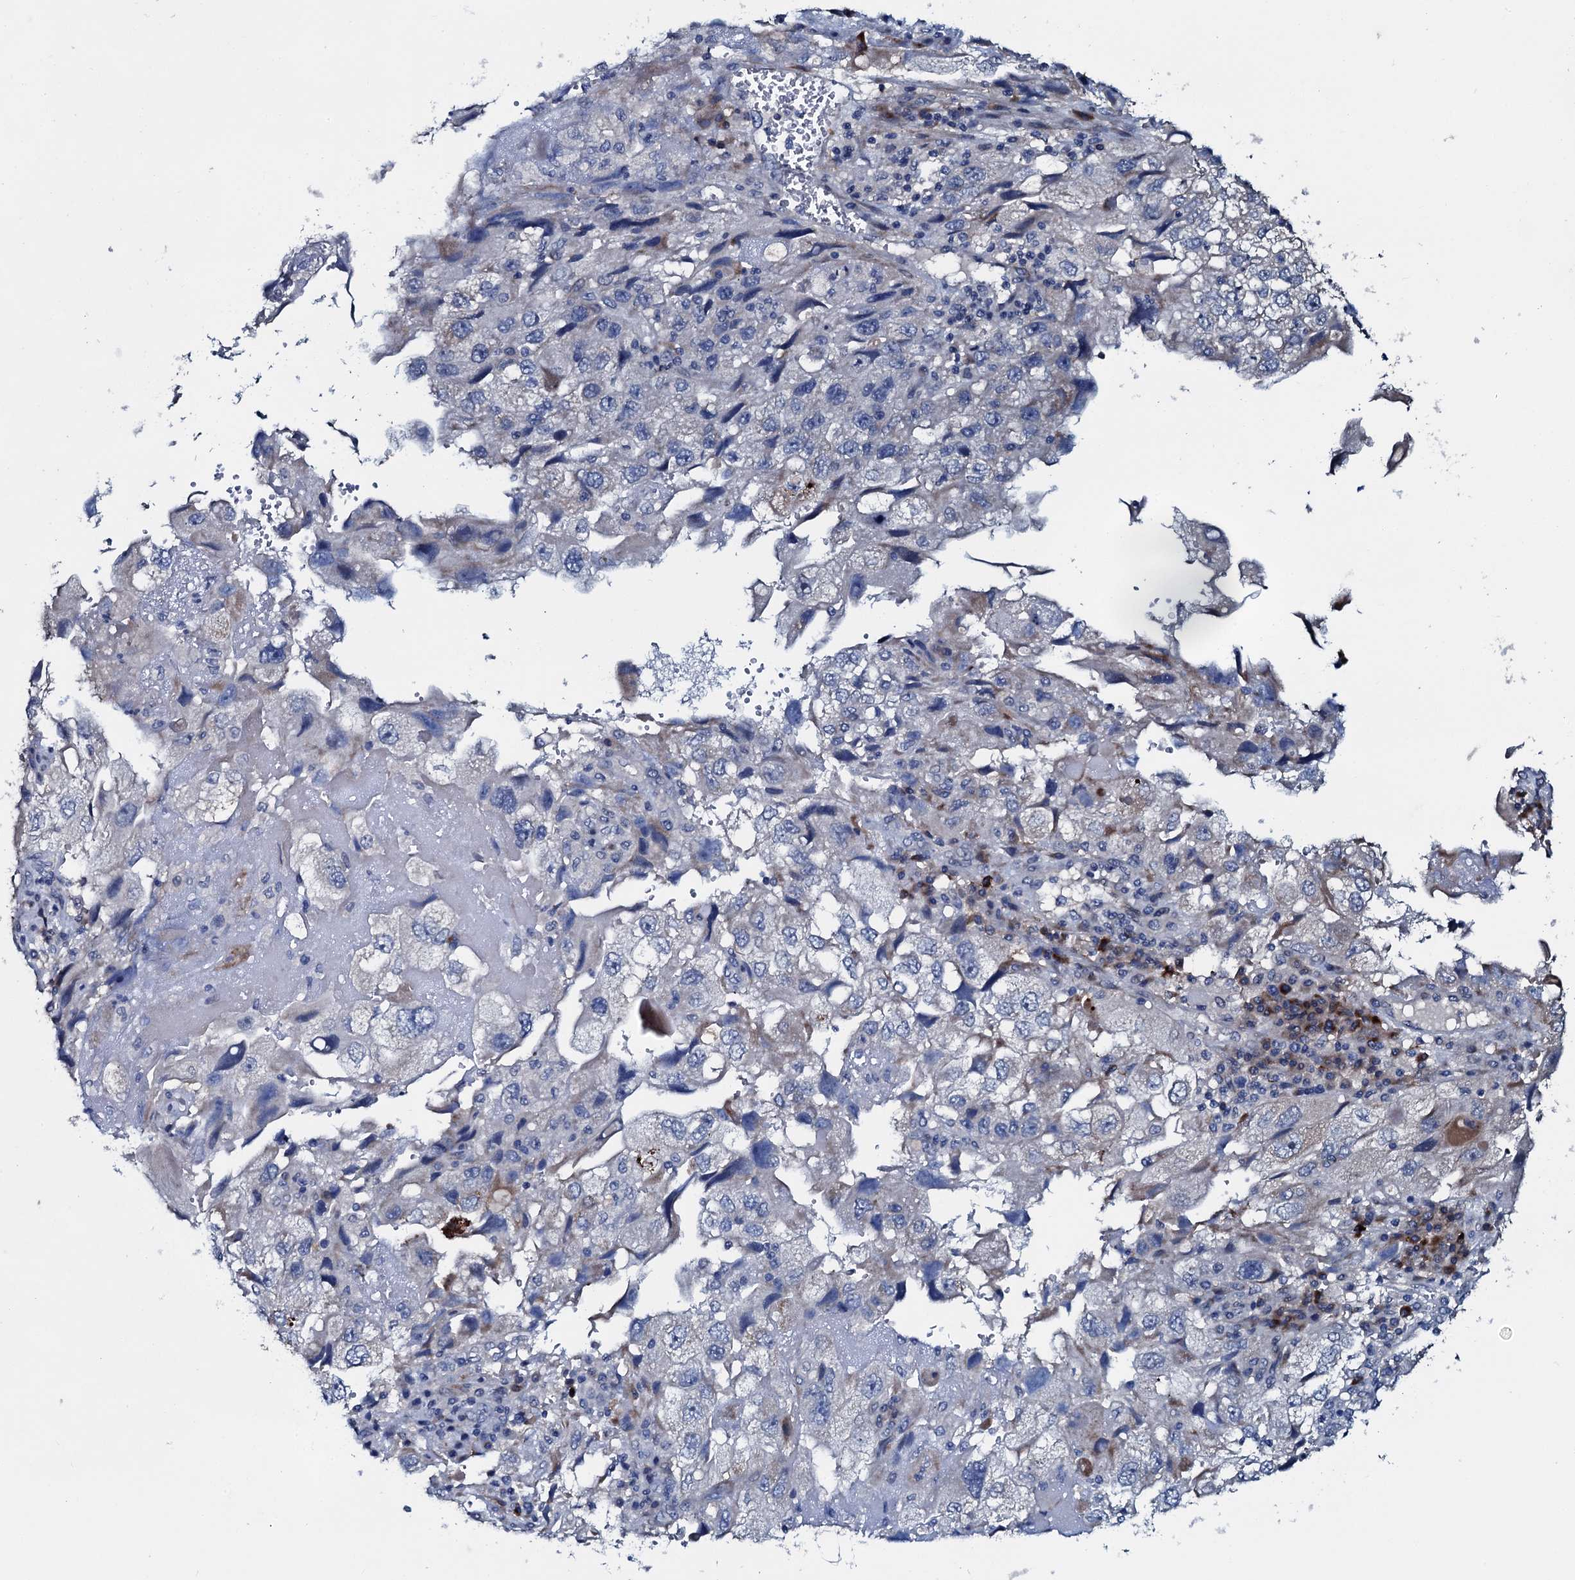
{"staining": {"intensity": "negative", "quantity": "none", "location": "none"}, "tissue": "endometrial cancer", "cell_type": "Tumor cells", "image_type": "cancer", "snomed": [{"axis": "morphology", "description": "Adenocarcinoma, NOS"}, {"axis": "topography", "description": "Endometrium"}], "caption": "The micrograph reveals no staining of tumor cells in endometrial cancer.", "gene": "IL12B", "patient": {"sex": "female", "age": 49}}